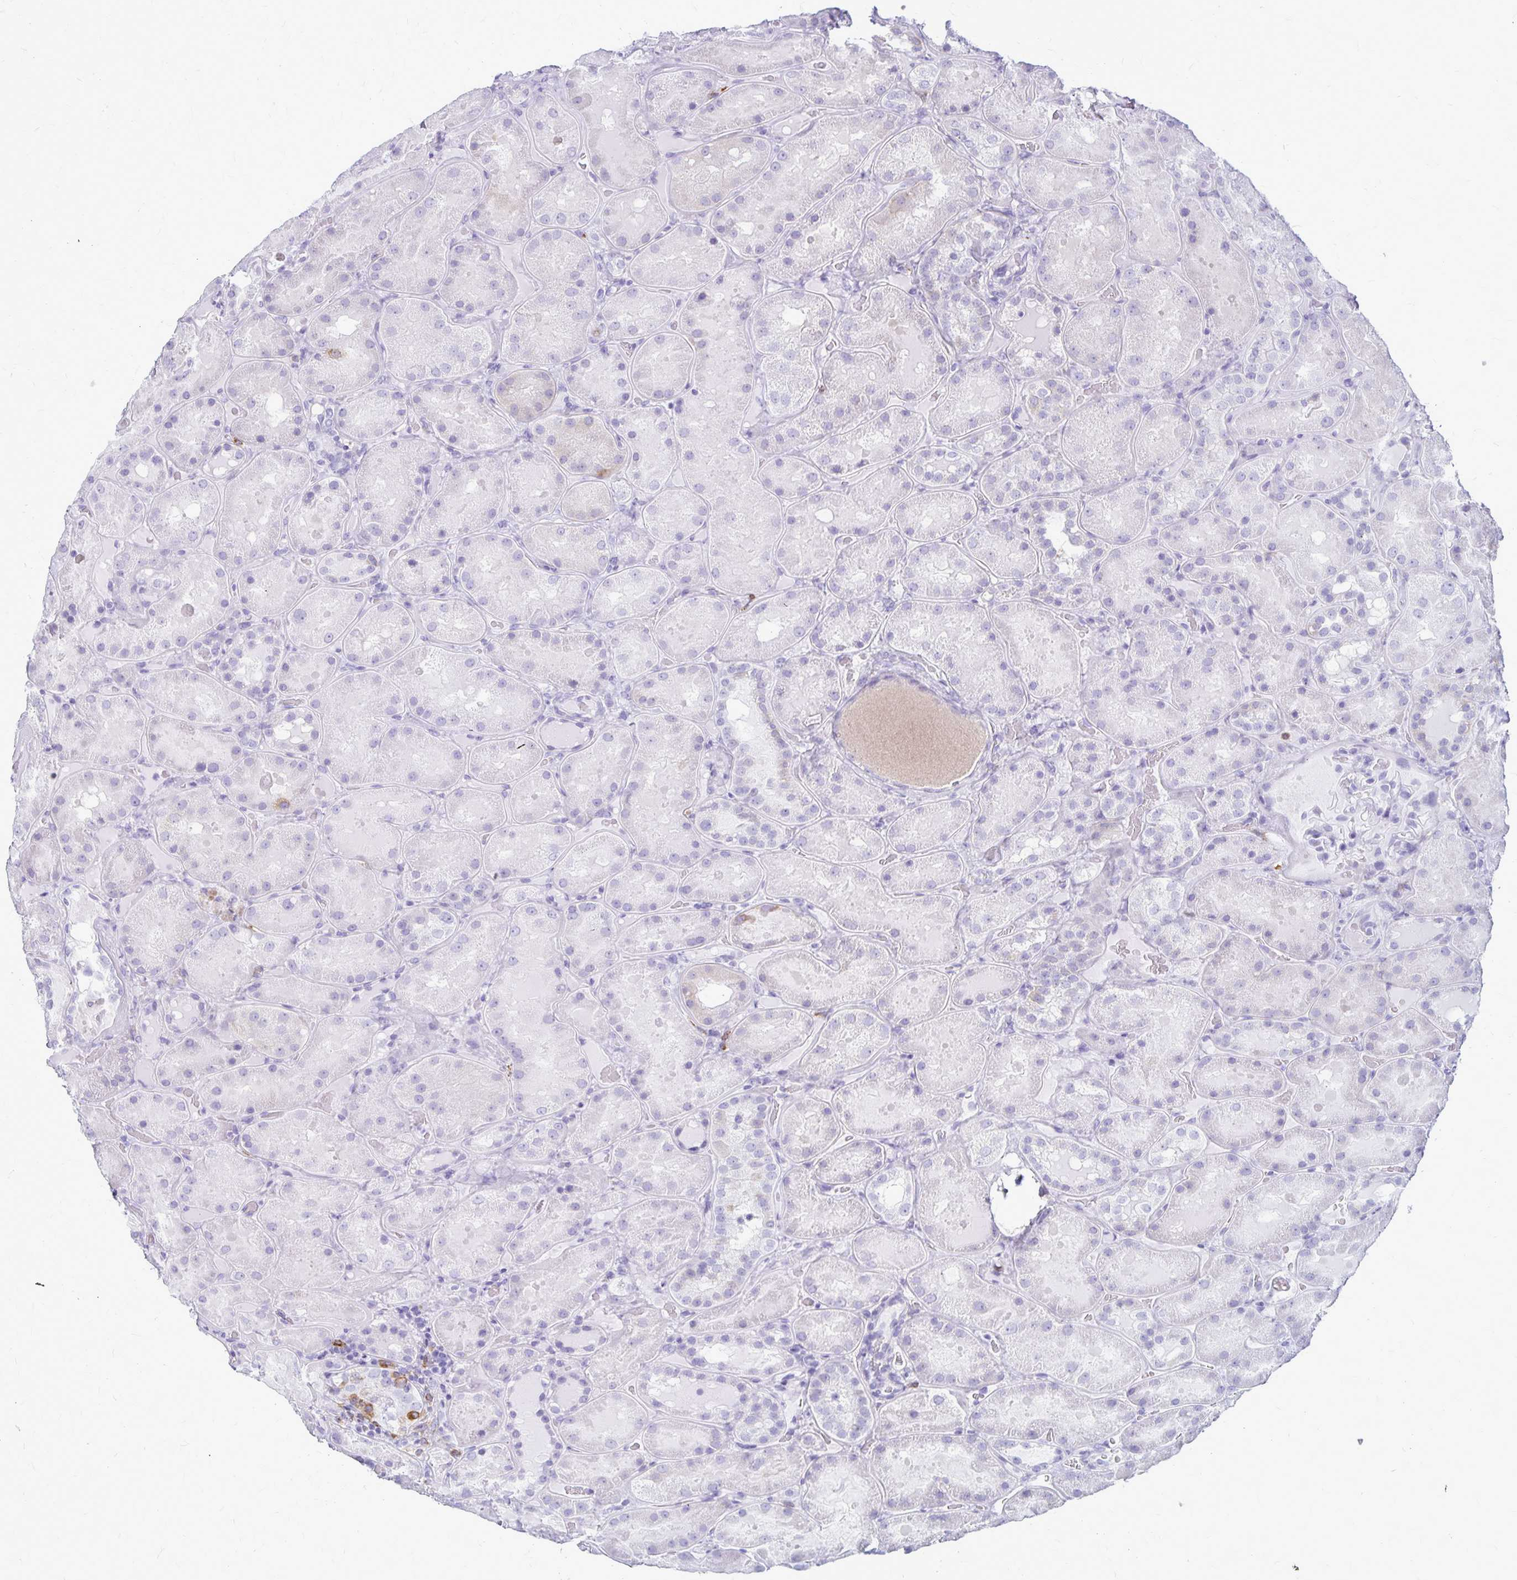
{"staining": {"intensity": "negative", "quantity": "none", "location": "none"}, "tissue": "kidney", "cell_type": "Cells in glomeruli", "image_type": "normal", "snomed": [{"axis": "morphology", "description": "Normal tissue, NOS"}, {"axis": "topography", "description": "Kidney"}], "caption": "DAB (3,3'-diaminobenzidine) immunohistochemical staining of normal kidney reveals no significant positivity in cells in glomeruli. (DAB (3,3'-diaminobenzidine) immunohistochemistry with hematoxylin counter stain).", "gene": "RTN1", "patient": {"sex": "male", "age": 73}}